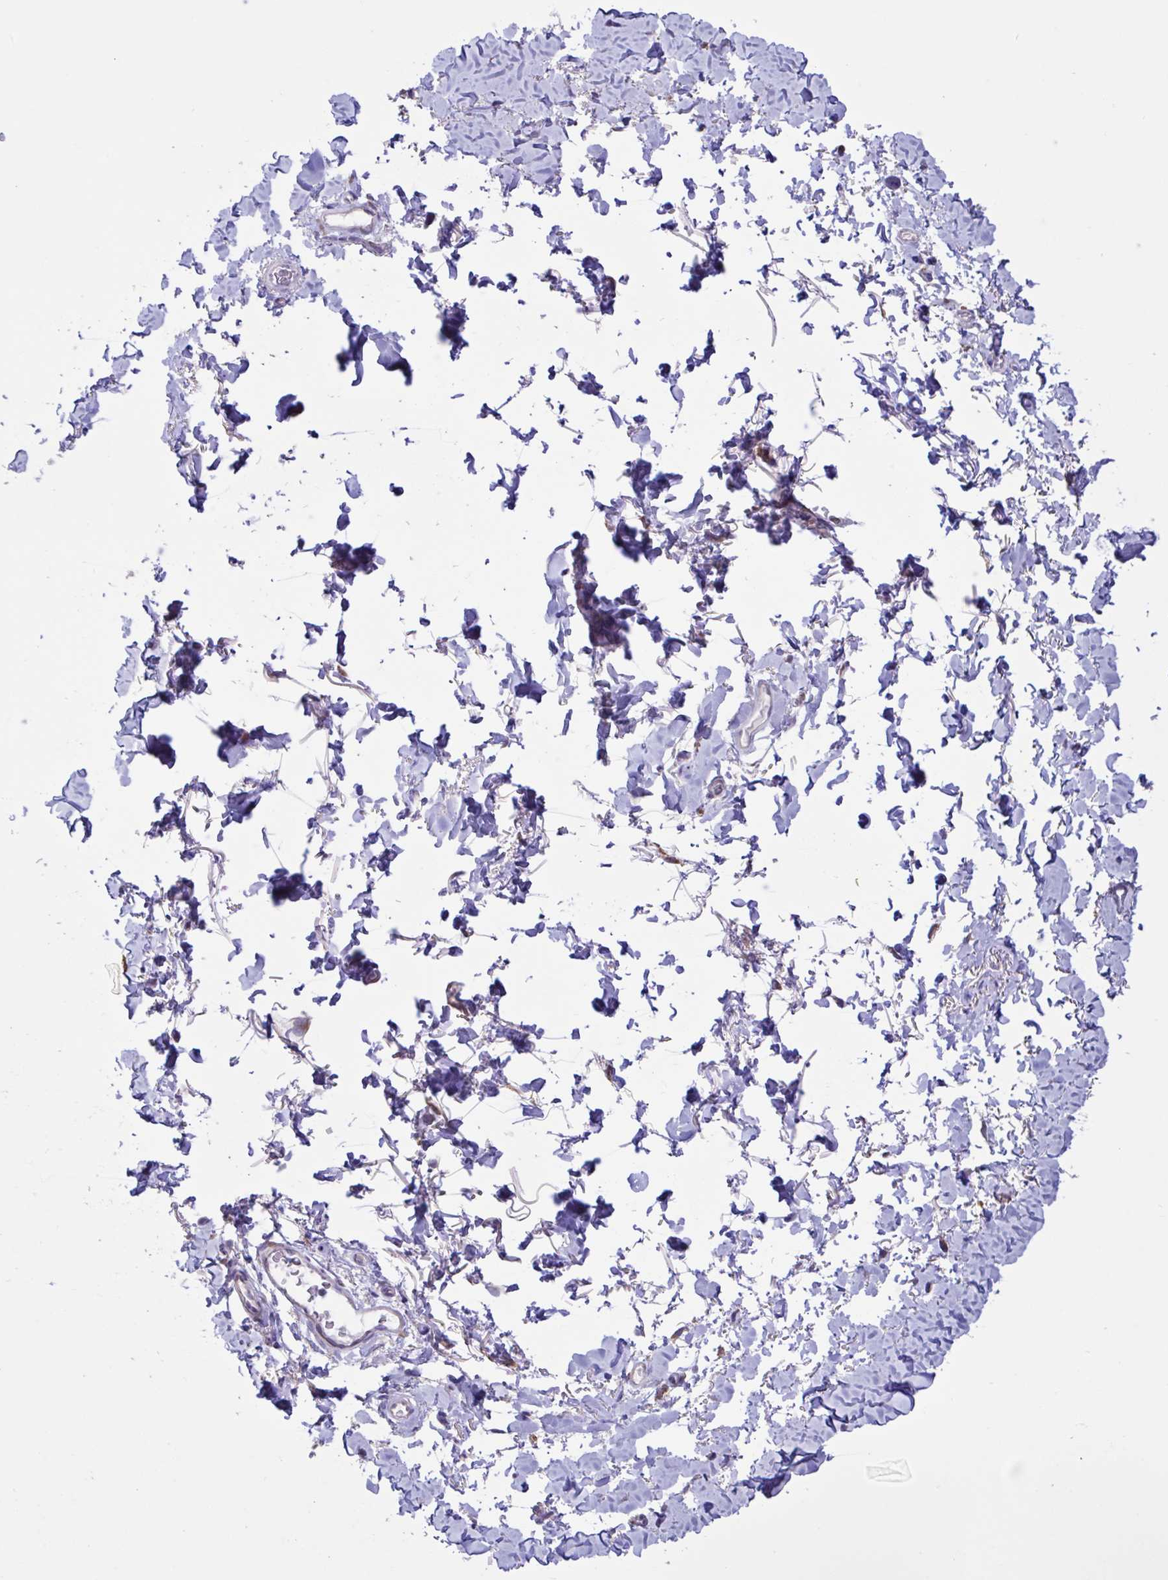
{"staining": {"intensity": "negative", "quantity": "none", "location": "none"}, "tissue": "adipose tissue", "cell_type": "Adipocytes", "image_type": "normal", "snomed": [{"axis": "morphology", "description": "Normal tissue, NOS"}, {"axis": "topography", "description": "Vulva"}, {"axis": "topography", "description": "Peripheral nerve tissue"}], "caption": "IHC micrograph of unremarkable adipose tissue: adipose tissue stained with DAB exhibits no significant protein positivity in adipocytes.", "gene": "DSC3", "patient": {"sex": "female", "age": 66}}